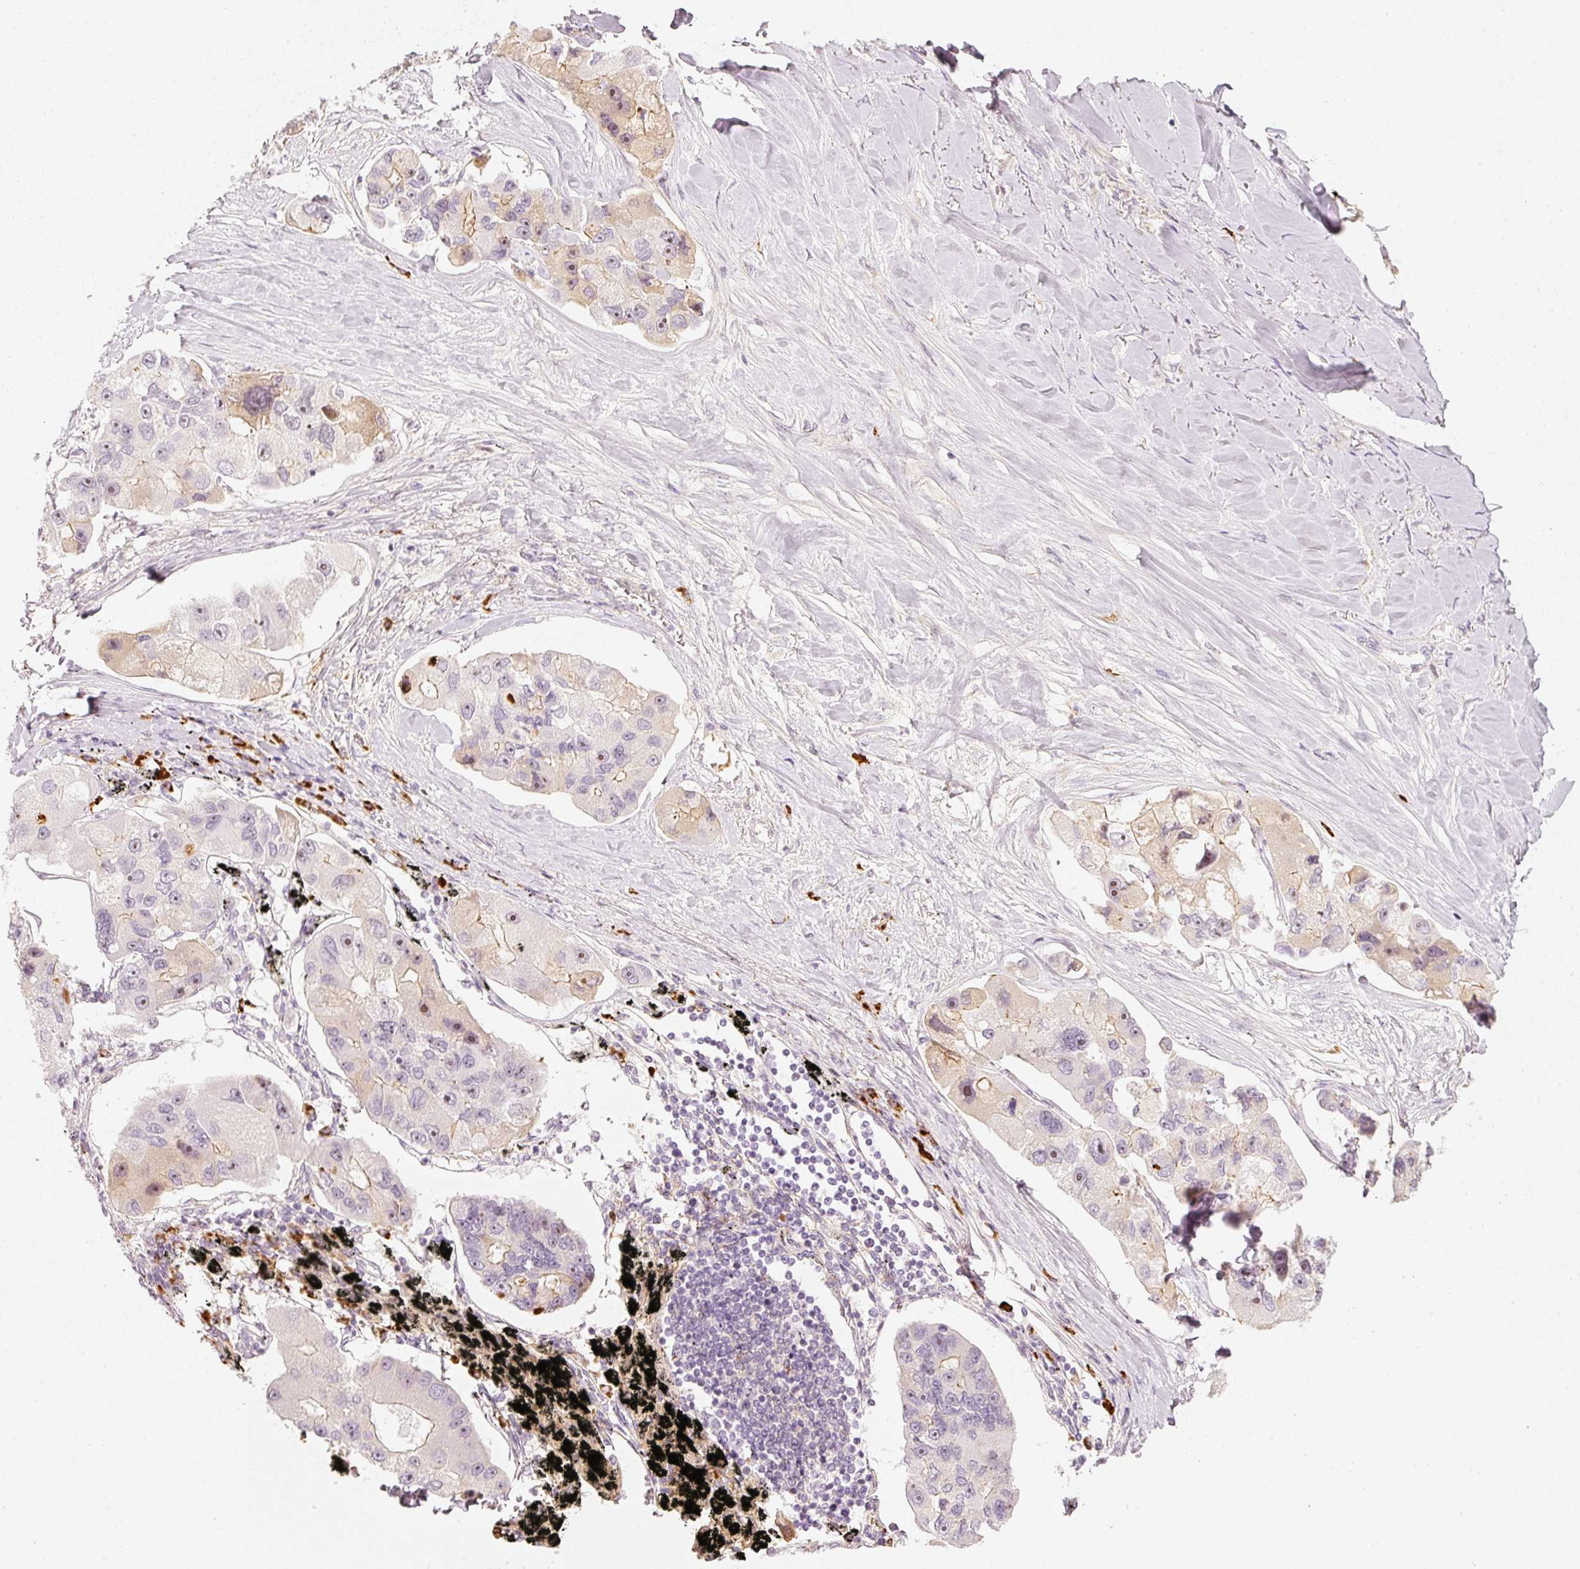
{"staining": {"intensity": "moderate", "quantity": "<25%", "location": "nuclear"}, "tissue": "lung cancer", "cell_type": "Tumor cells", "image_type": "cancer", "snomed": [{"axis": "morphology", "description": "Adenocarcinoma, NOS"}, {"axis": "topography", "description": "Lung"}], "caption": "The photomicrograph demonstrates staining of lung adenocarcinoma, revealing moderate nuclear protein staining (brown color) within tumor cells.", "gene": "VCAM1", "patient": {"sex": "female", "age": 54}}